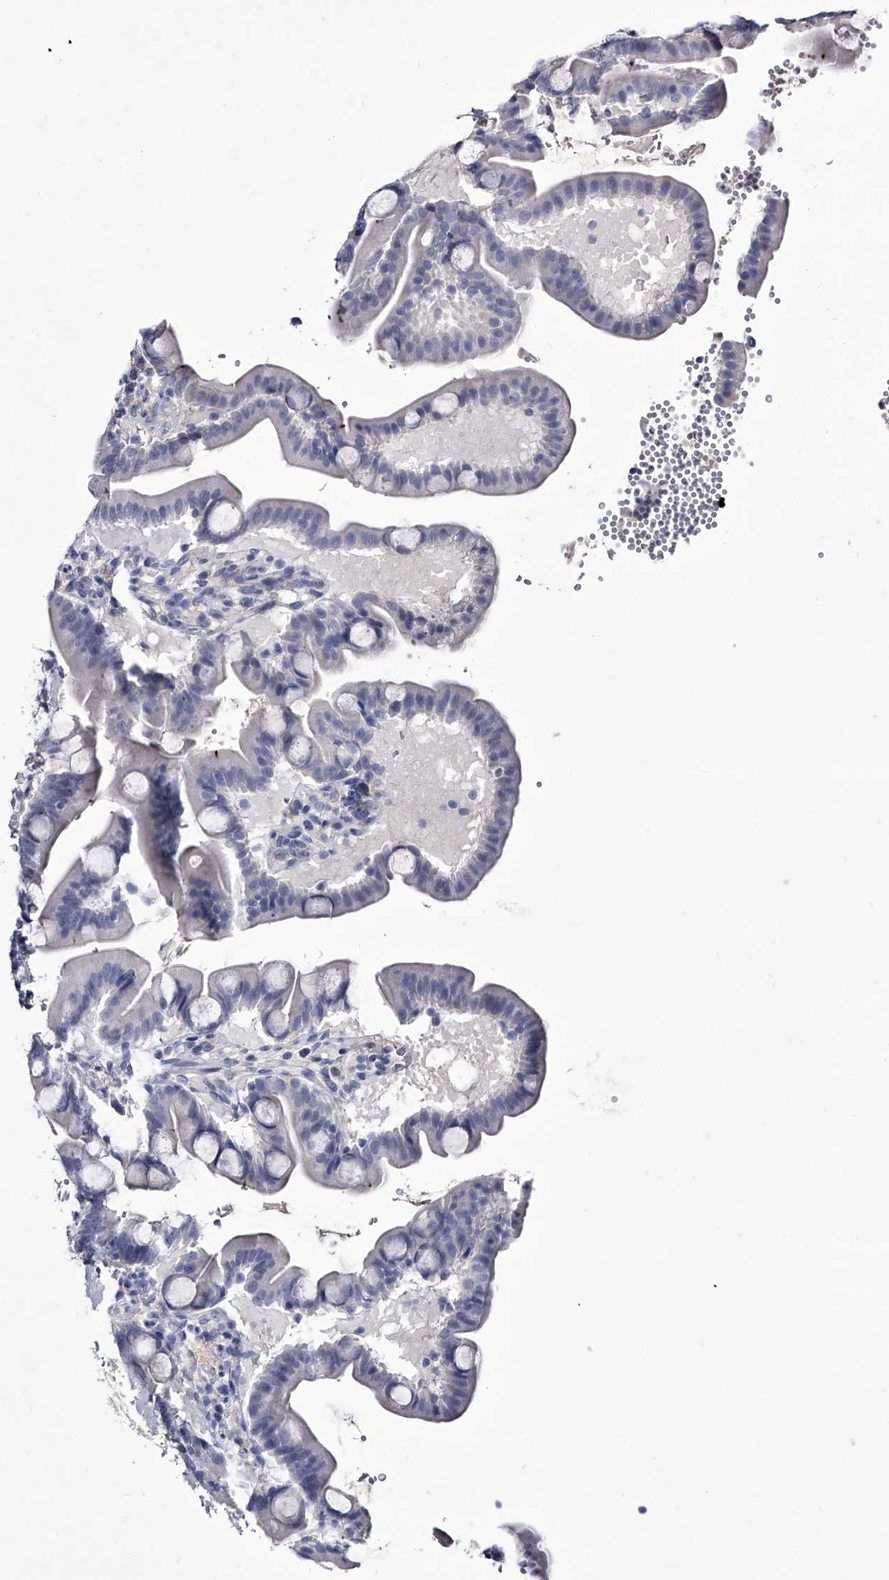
{"staining": {"intensity": "negative", "quantity": "none", "location": "none"}, "tissue": "duodenum", "cell_type": "Glandular cells", "image_type": "normal", "snomed": [{"axis": "morphology", "description": "Normal tissue, NOS"}, {"axis": "topography", "description": "Duodenum"}], "caption": "Glandular cells are negative for protein expression in unremarkable human duodenum. The staining was performed using DAB to visualize the protein expression in brown, while the nuclei were stained in blue with hematoxylin (Magnification: 20x).", "gene": "CRISP2", "patient": {"sex": "male", "age": 54}}